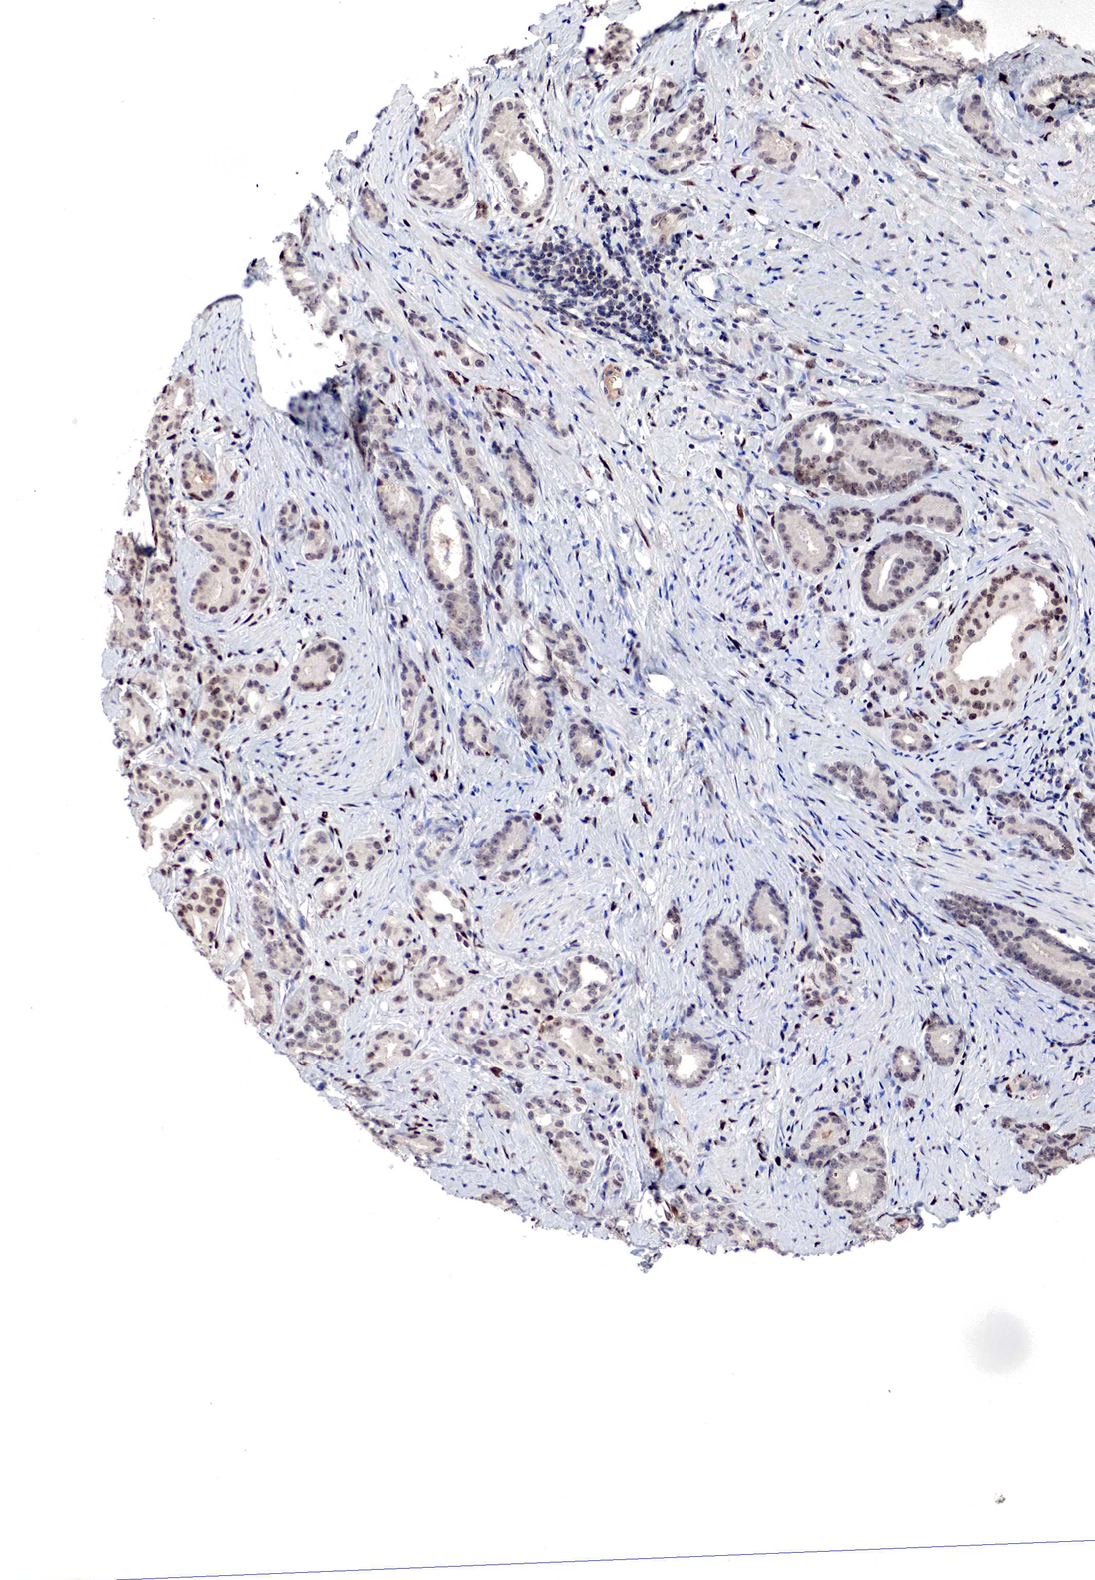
{"staining": {"intensity": "strong", "quantity": ">75%", "location": "nuclear"}, "tissue": "prostate cancer", "cell_type": "Tumor cells", "image_type": "cancer", "snomed": [{"axis": "morphology", "description": "Adenocarcinoma, Medium grade"}, {"axis": "topography", "description": "Prostate"}], "caption": "Medium-grade adenocarcinoma (prostate) stained with immunohistochemistry (IHC) shows strong nuclear staining in about >75% of tumor cells.", "gene": "DACH2", "patient": {"sex": "male", "age": 59}}